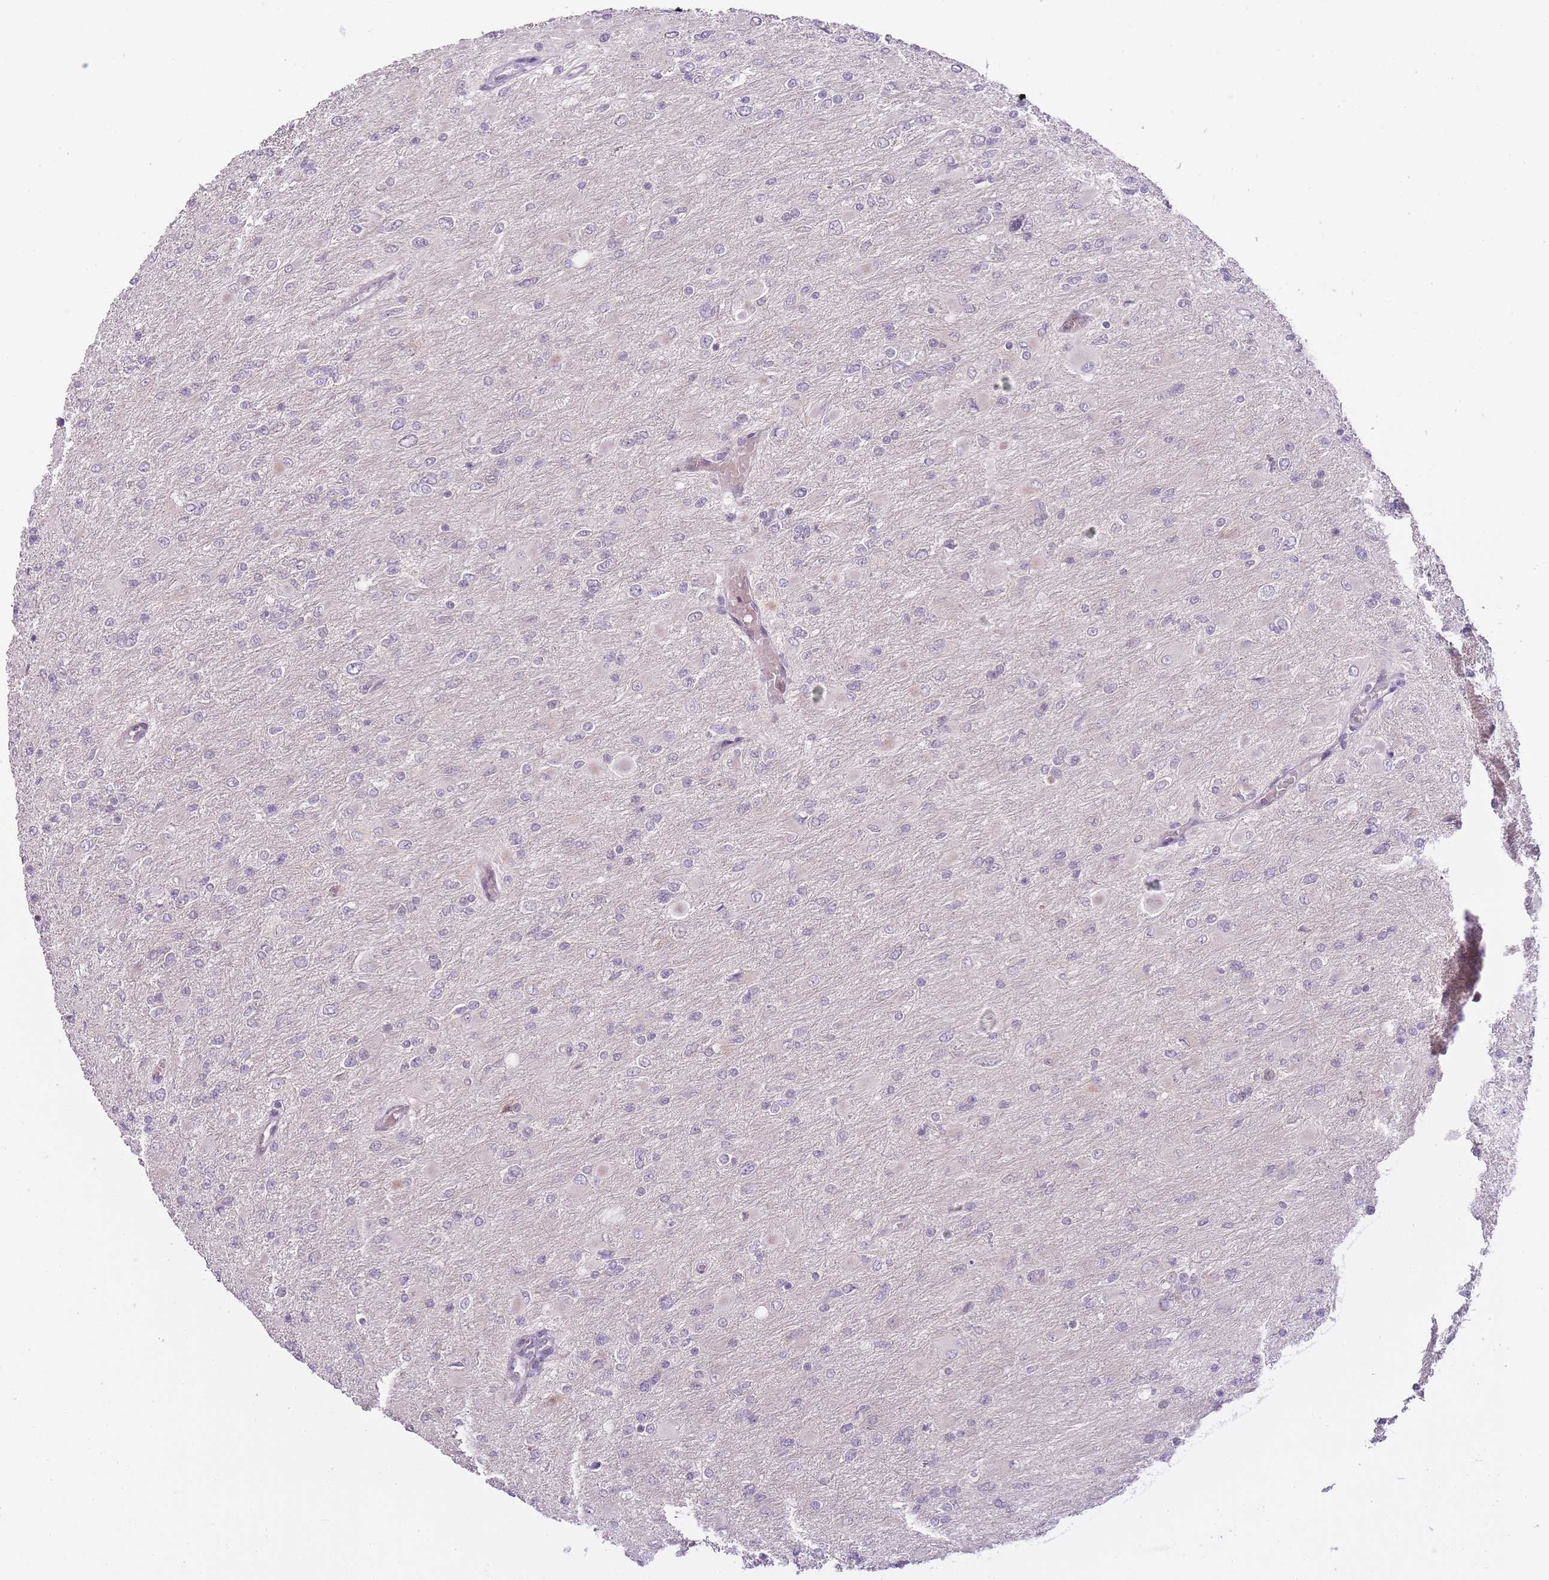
{"staining": {"intensity": "negative", "quantity": "none", "location": "none"}, "tissue": "glioma", "cell_type": "Tumor cells", "image_type": "cancer", "snomed": [{"axis": "morphology", "description": "Glioma, malignant, High grade"}, {"axis": "topography", "description": "Cerebral cortex"}], "caption": "This is an immunohistochemistry (IHC) micrograph of human high-grade glioma (malignant). There is no staining in tumor cells.", "gene": "OGG1", "patient": {"sex": "female", "age": 36}}